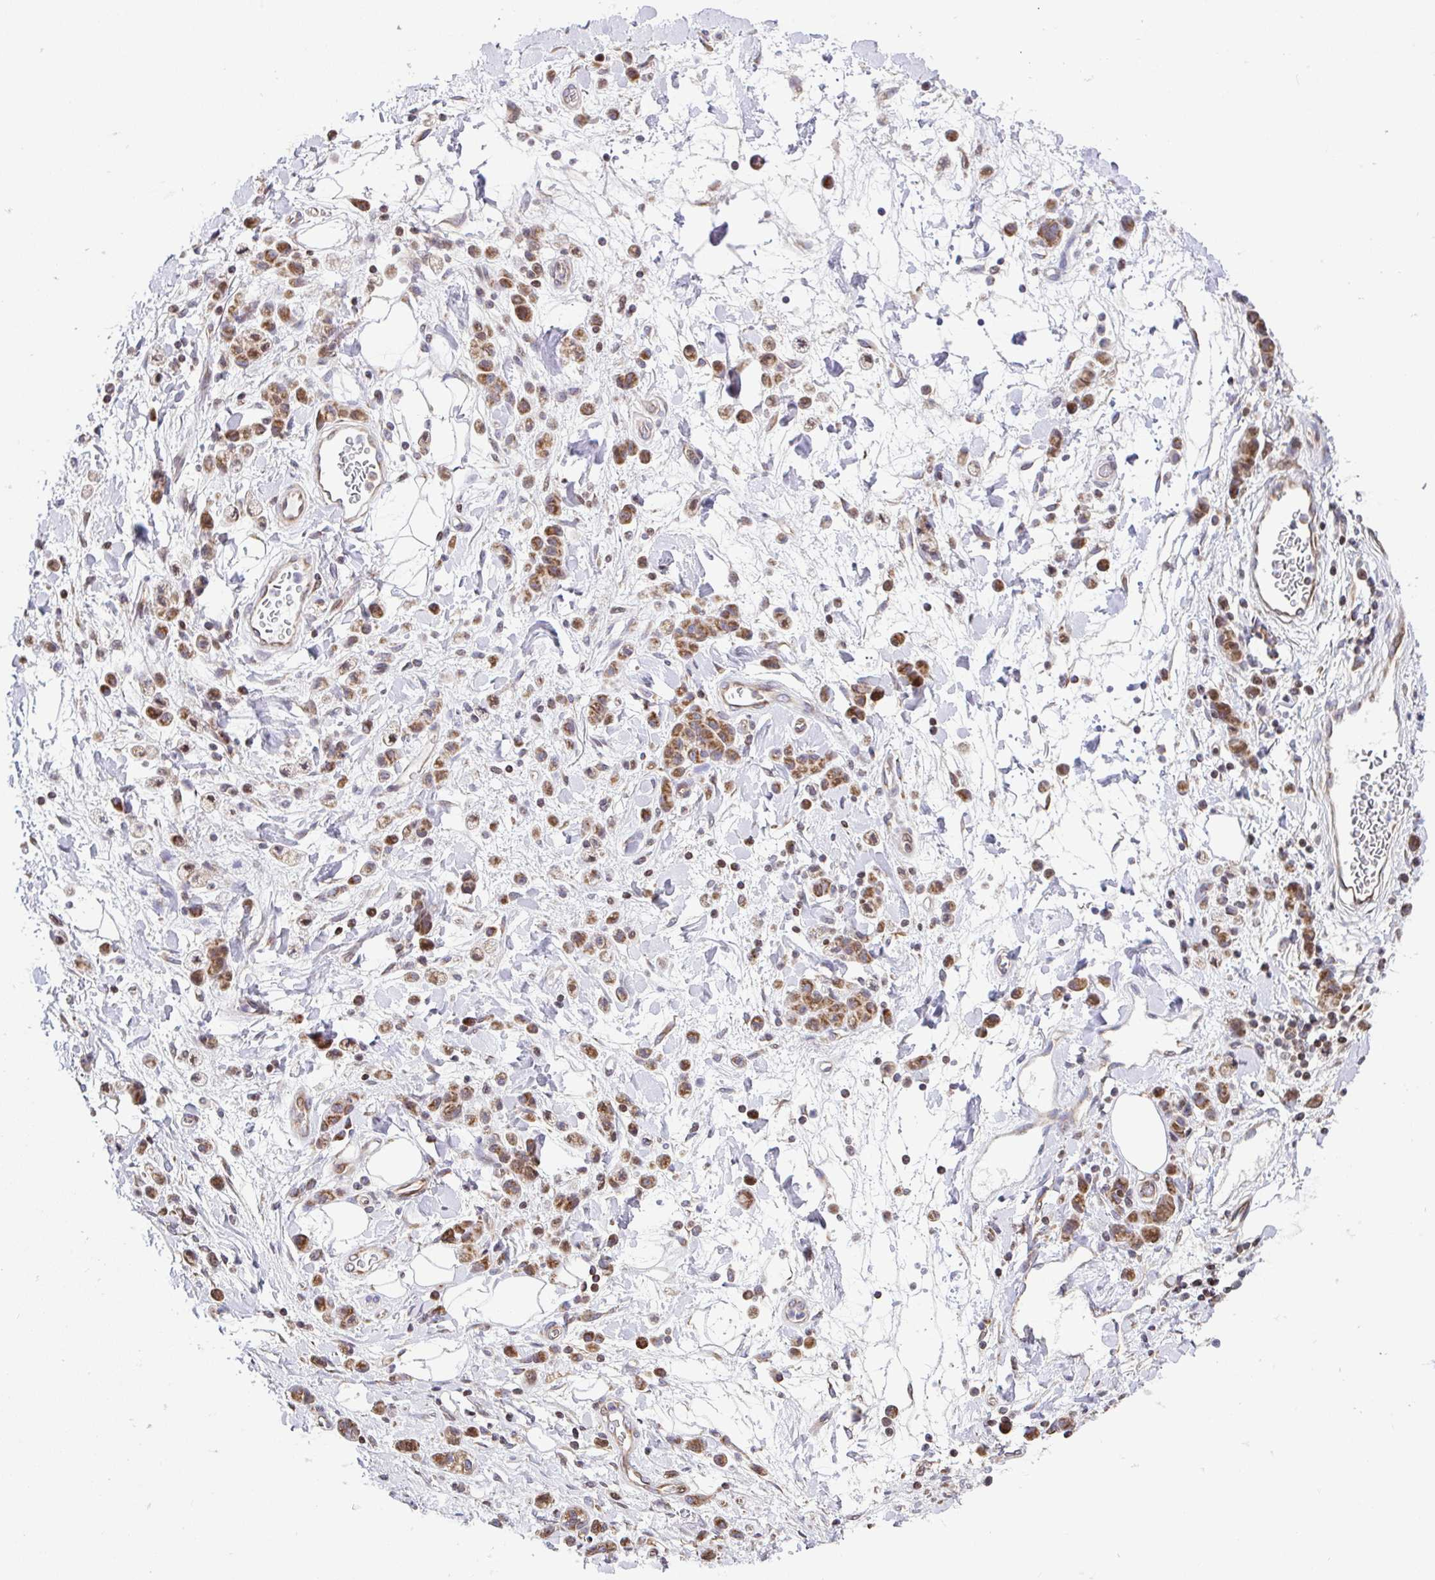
{"staining": {"intensity": "moderate", "quantity": ">75%", "location": "cytoplasmic/membranous"}, "tissue": "stomach cancer", "cell_type": "Tumor cells", "image_type": "cancer", "snomed": [{"axis": "morphology", "description": "Adenocarcinoma, NOS"}, {"axis": "topography", "description": "Stomach"}], "caption": "Adenocarcinoma (stomach) stained for a protein (brown) shows moderate cytoplasmic/membranous positive expression in approximately >75% of tumor cells.", "gene": "FIGNL1", "patient": {"sex": "male", "age": 77}}